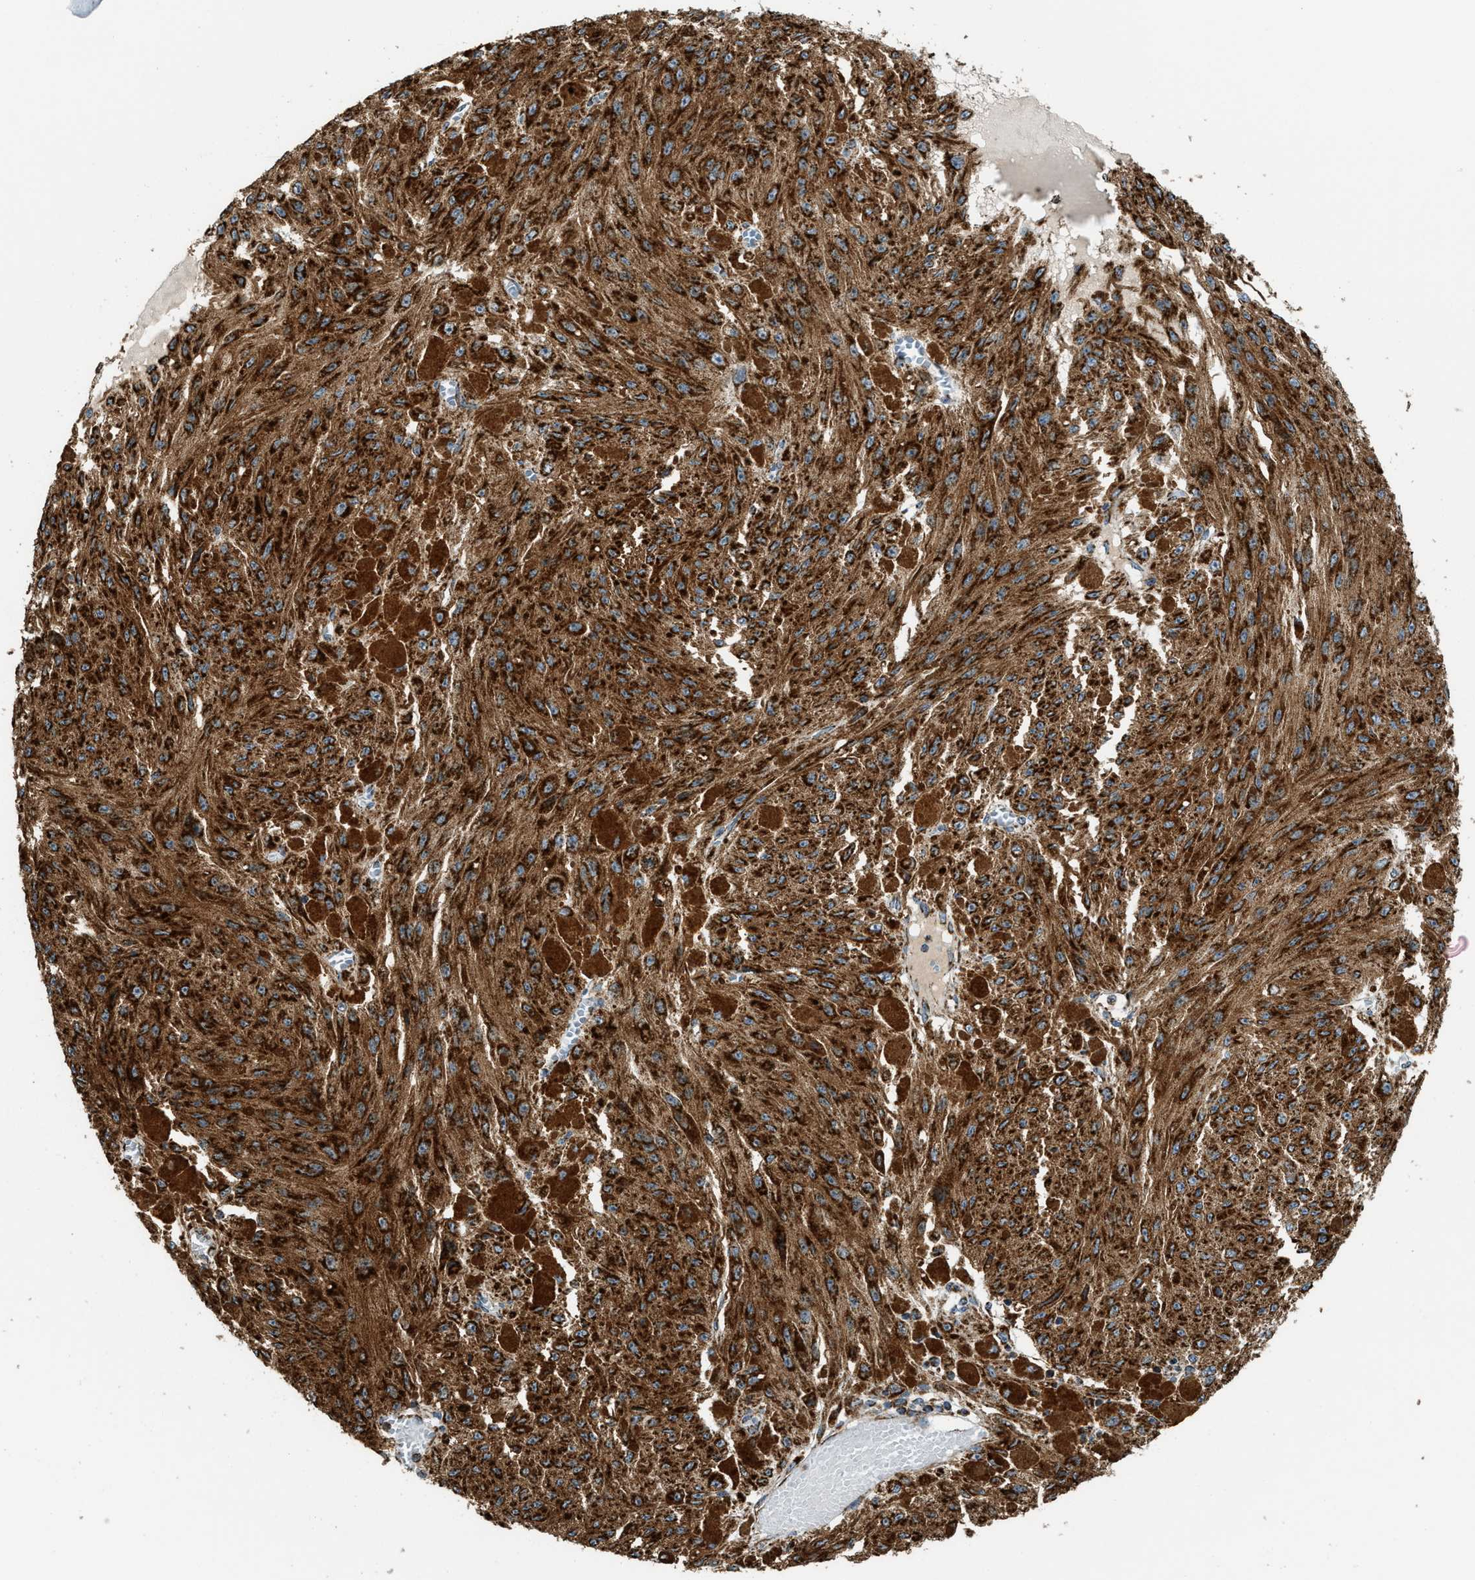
{"staining": {"intensity": "strong", "quantity": ">75%", "location": "cytoplasmic/membranous"}, "tissue": "melanoma", "cell_type": "Tumor cells", "image_type": "cancer", "snomed": [{"axis": "morphology", "description": "Malignant melanoma, NOS"}, {"axis": "topography", "description": "Other"}], "caption": "The micrograph shows immunohistochemical staining of malignant melanoma. There is strong cytoplasmic/membranous positivity is present in about >75% of tumor cells.", "gene": "SGSM2", "patient": {"sex": "male", "age": 79}}